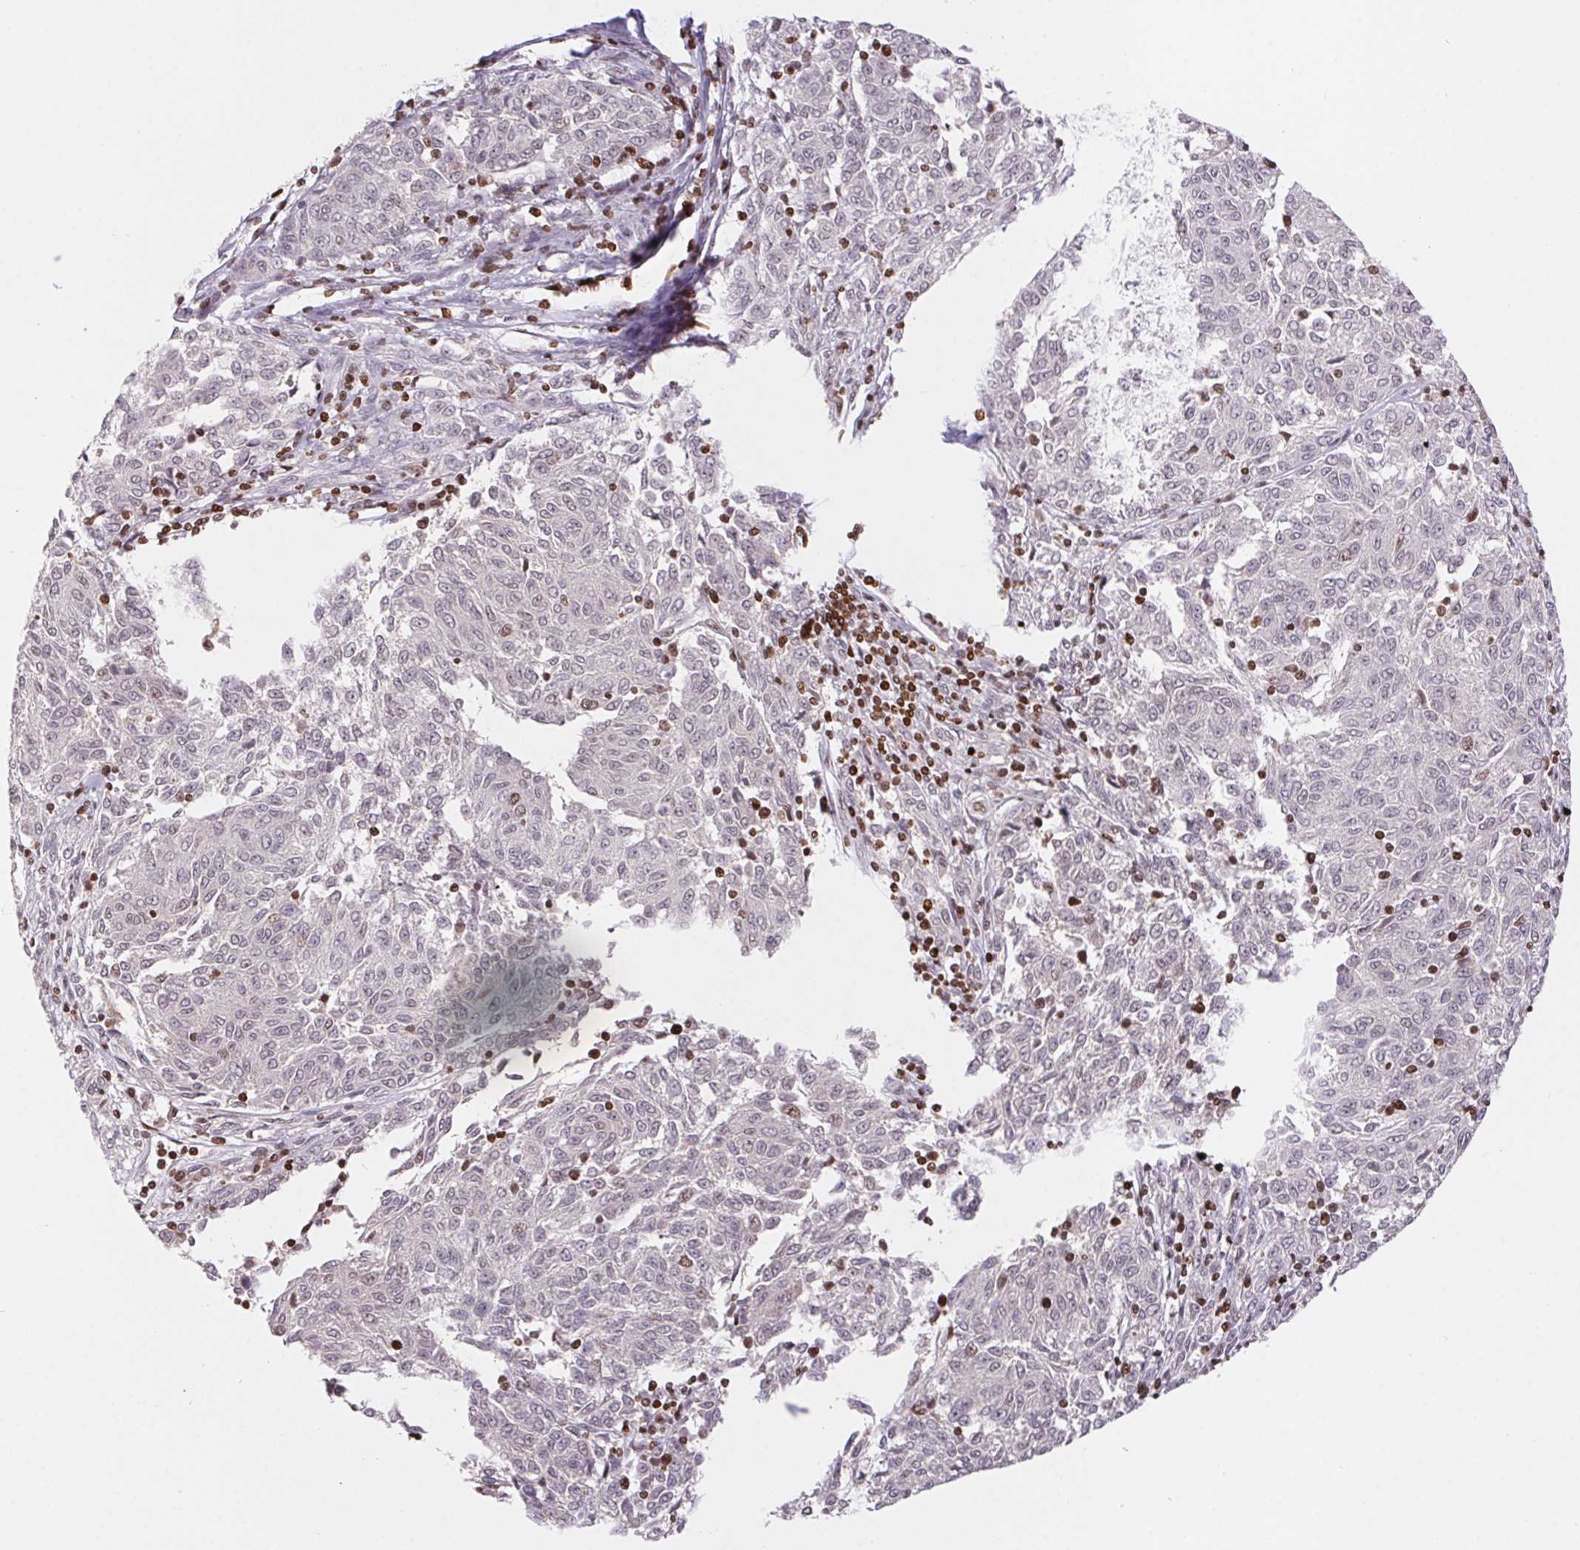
{"staining": {"intensity": "negative", "quantity": "none", "location": "none"}, "tissue": "melanoma", "cell_type": "Tumor cells", "image_type": "cancer", "snomed": [{"axis": "morphology", "description": "Malignant melanoma, NOS"}, {"axis": "topography", "description": "Skin"}], "caption": "This micrograph is of melanoma stained with IHC to label a protein in brown with the nuclei are counter-stained blue. There is no staining in tumor cells.", "gene": "POLD3", "patient": {"sex": "female", "age": 72}}